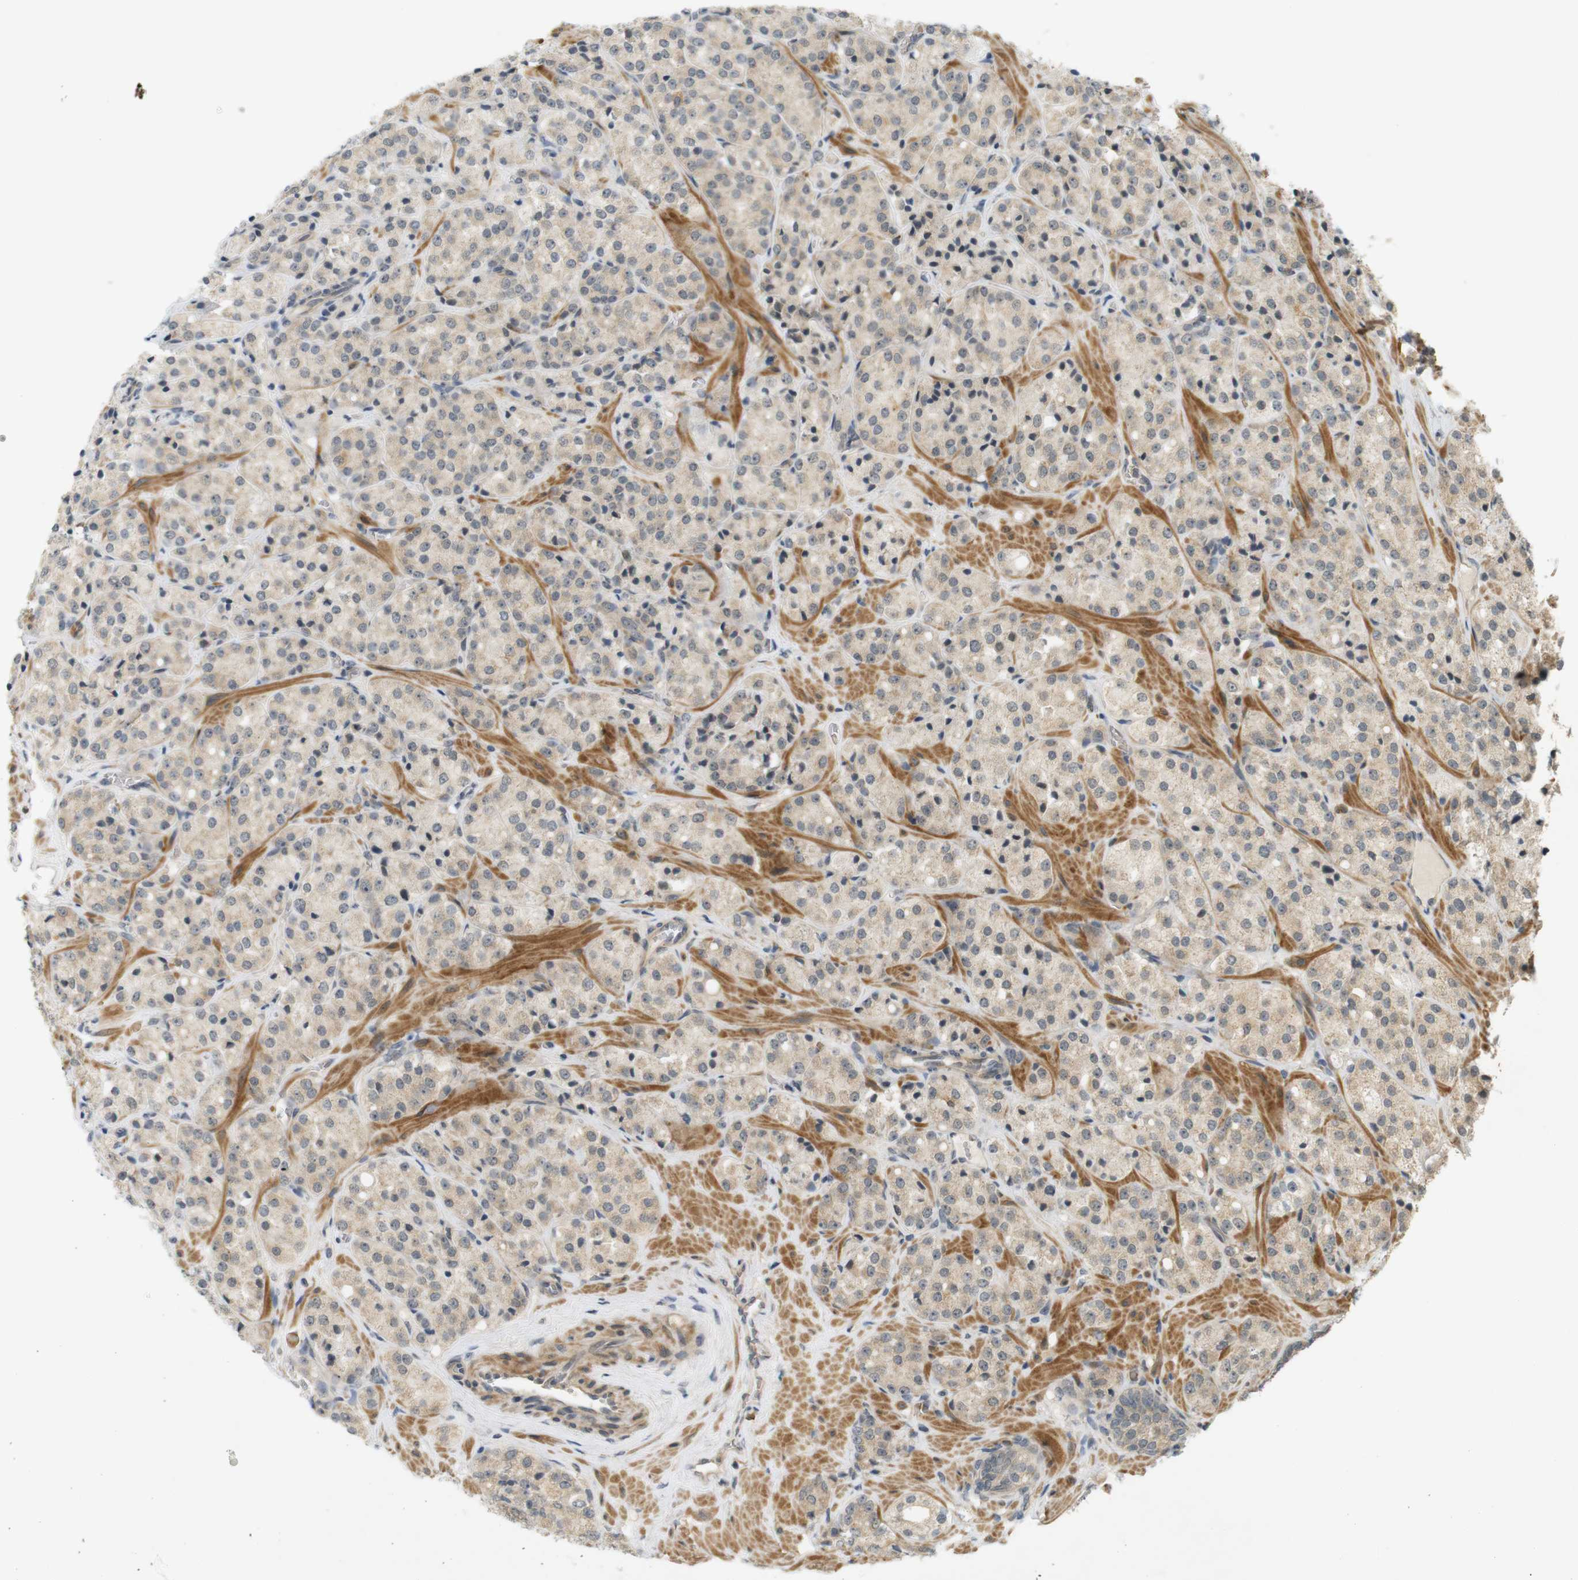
{"staining": {"intensity": "weak", "quantity": ">75%", "location": "cytoplasmic/membranous"}, "tissue": "prostate cancer", "cell_type": "Tumor cells", "image_type": "cancer", "snomed": [{"axis": "morphology", "description": "Adenocarcinoma, High grade"}, {"axis": "topography", "description": "Prostate"}], "caption": "Brown immunohistochemical staining in prostate high-grade adenocarcinoma displays weak cytoplasmic/membranous positivity in about >75% of tumor cells.", "gene": "SOCS6", "patient": {"sex": "male", "age": 64}}